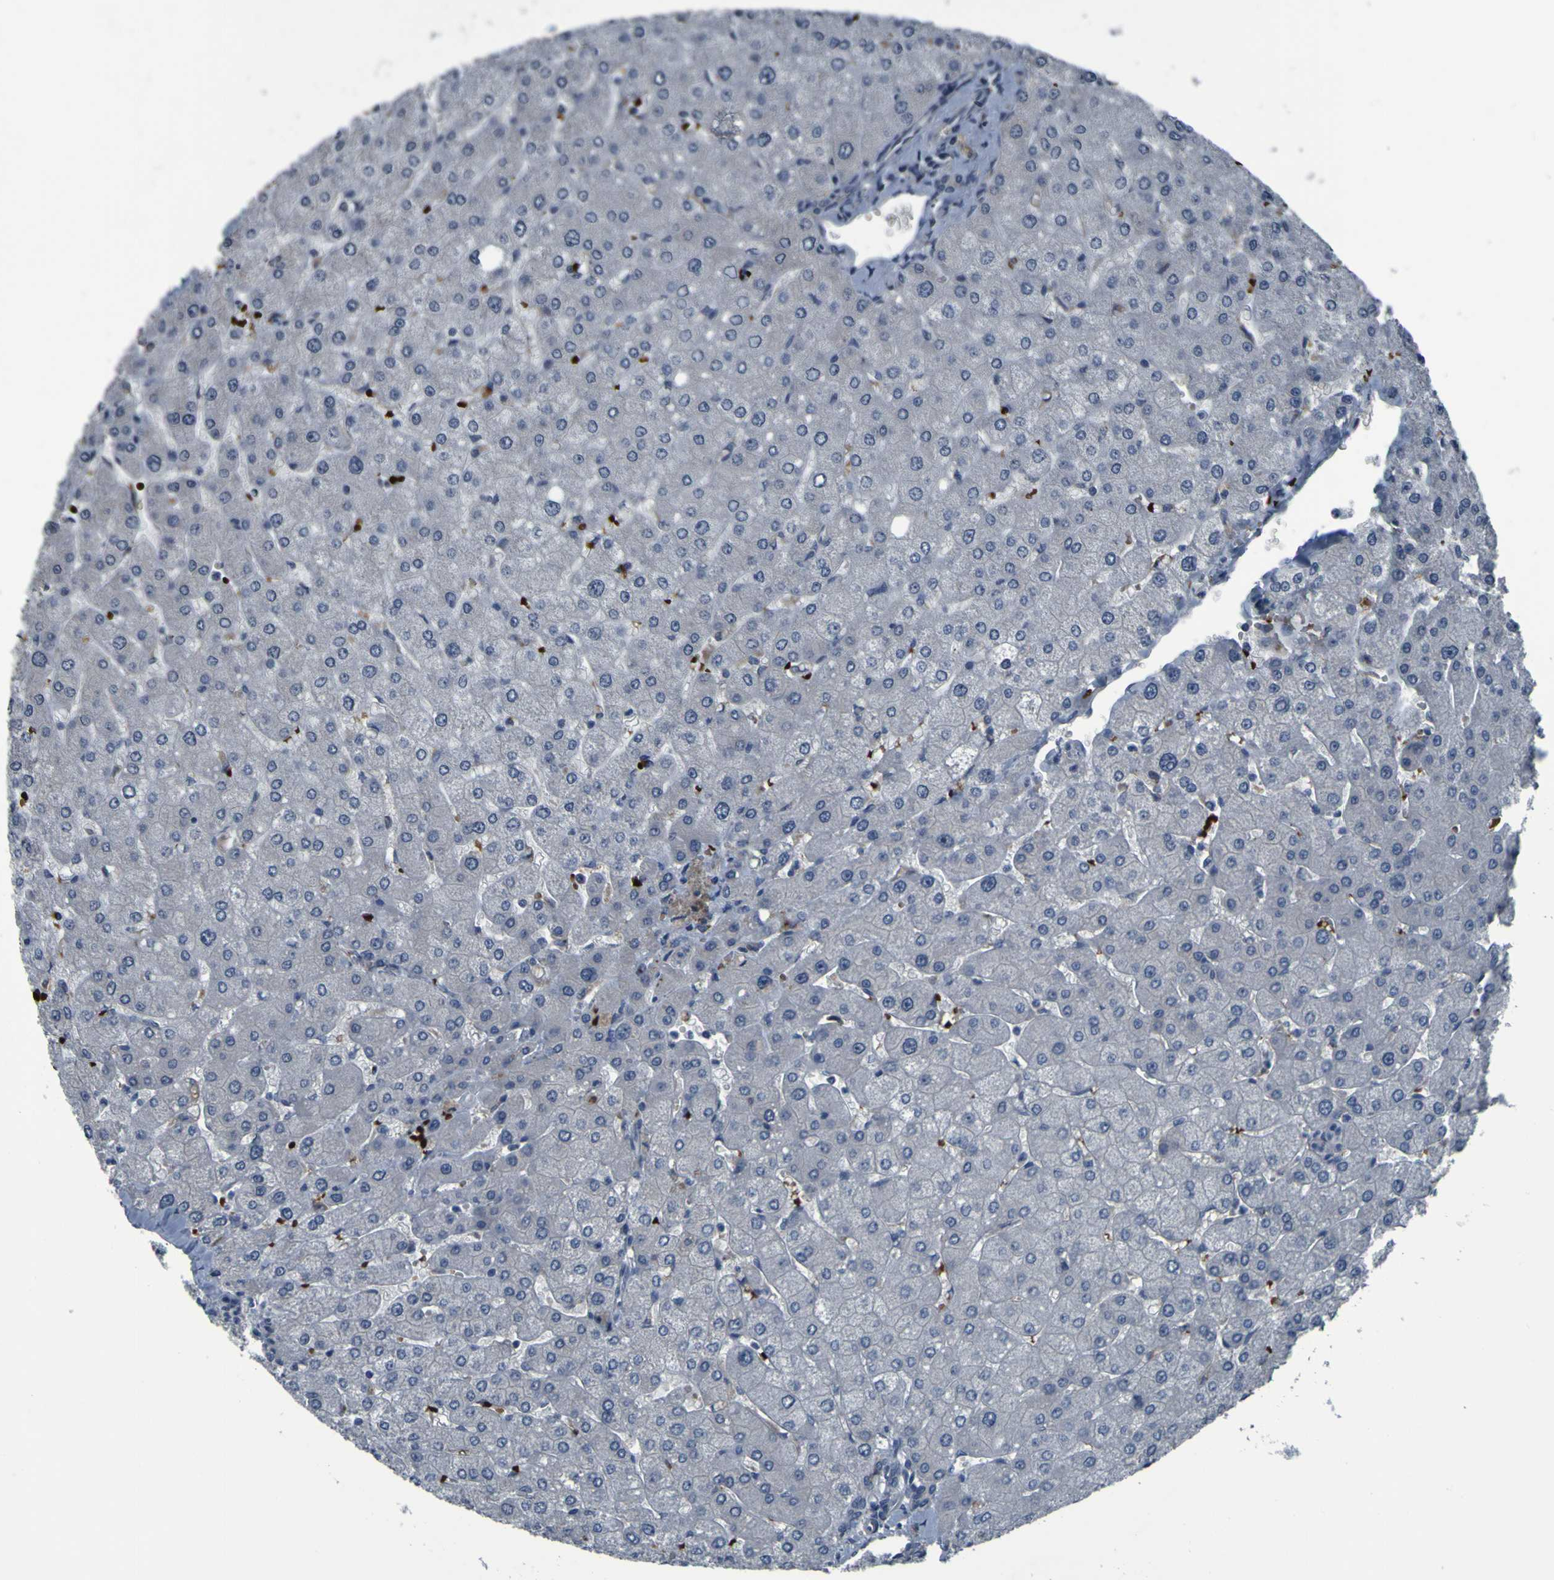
{"staining": {"intensity": "negative", "quantity": "none", "location": "none"}, "tissue": "liver", "cell_type": "Cholangiocytes", "image_type": "normal", "snomed": [{"axis": "morphology", "description": "Normal tissue, NOS"}, {"axis": "topography", "description": "Liver"}], "caption": "There is no significant expression in cholangiocytes of liver. (DAB (3,3'-diaminobenzidine) immunohistochemistry (IHC) with hematoxylin counter stain).", "gene": "GRAMD1A", "patient": {"sex": "male", "age": 55}}